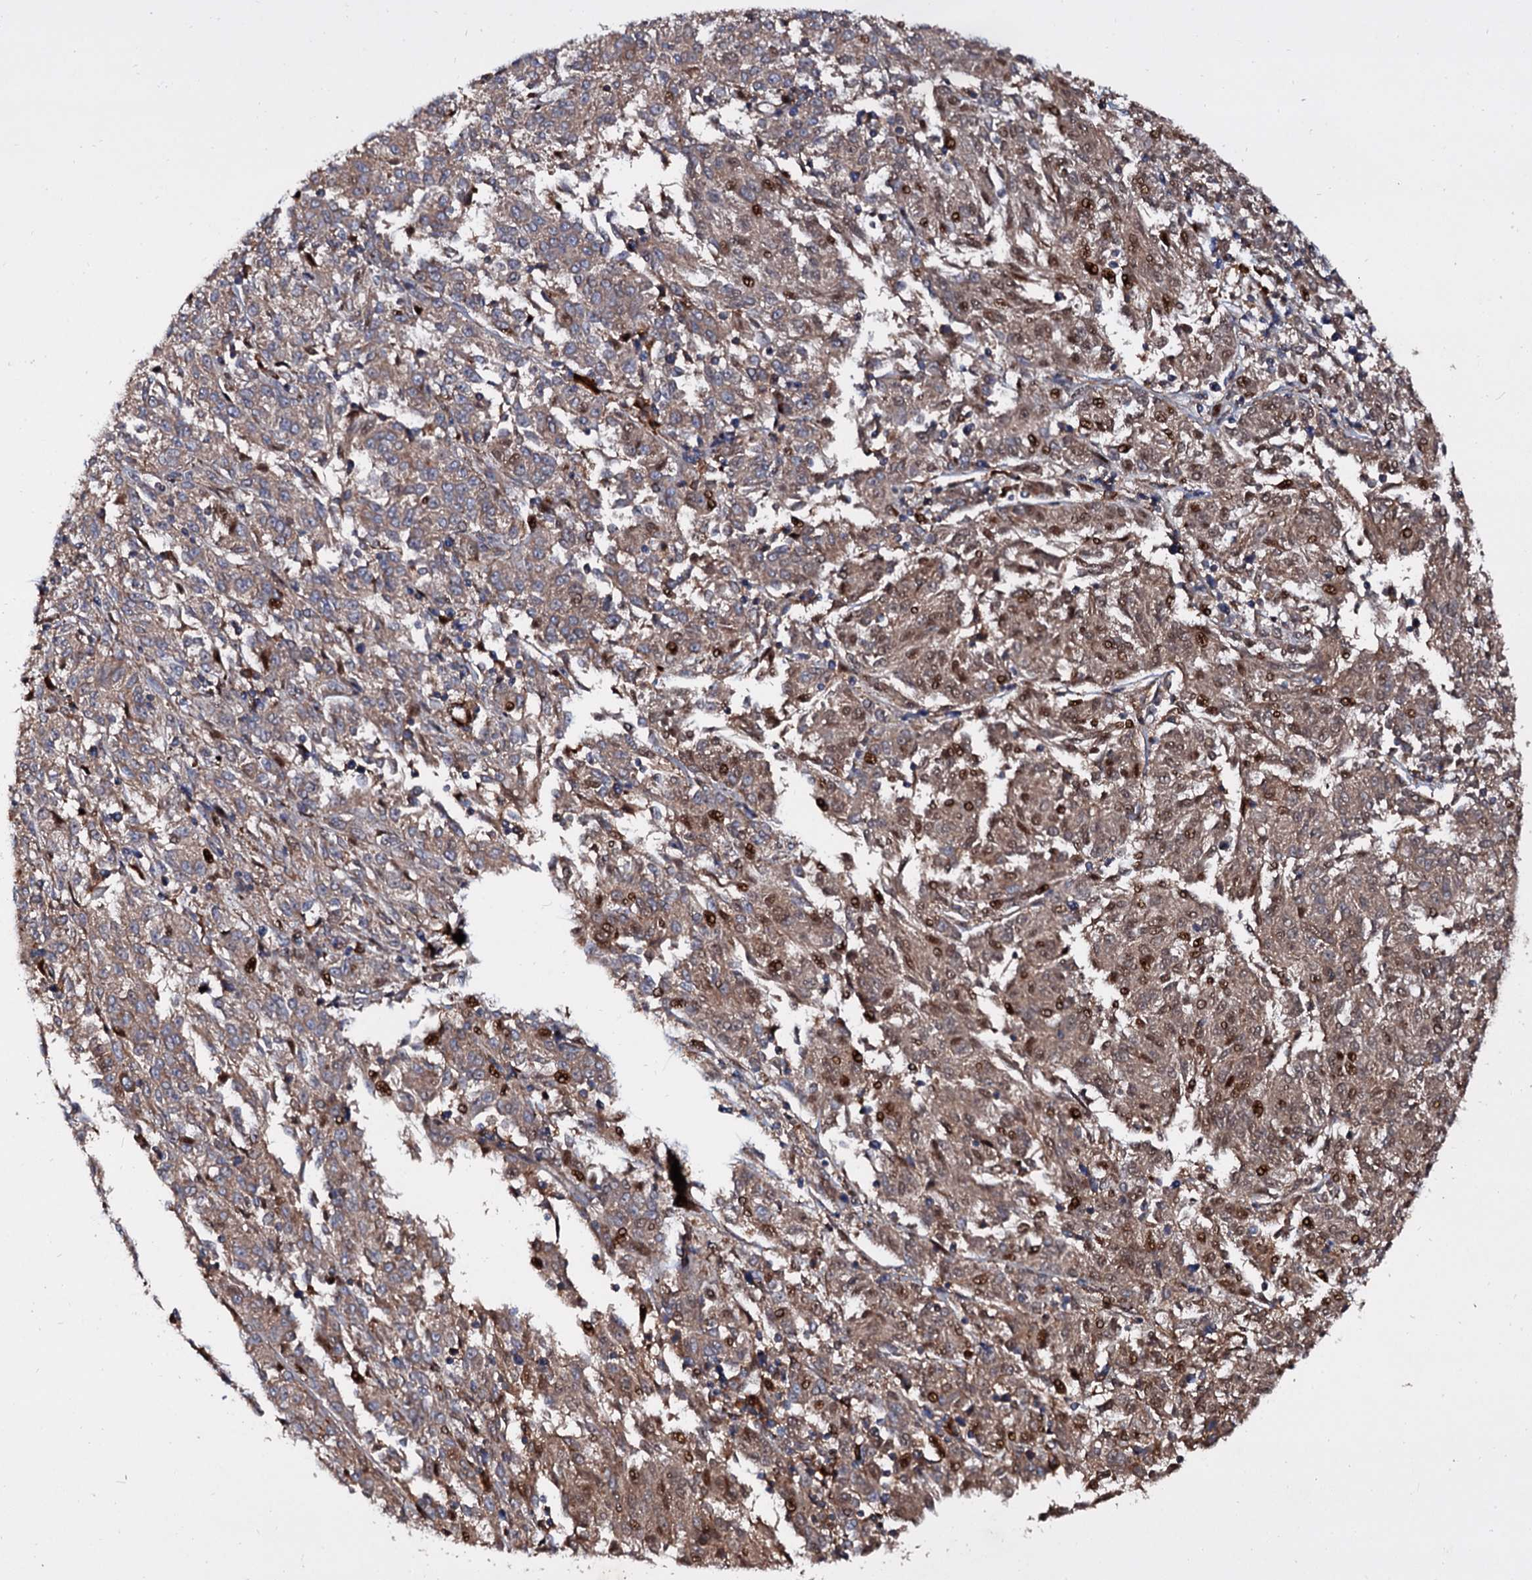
{"staining": {"intensity": "moderate", "quantity": ">75%", "location": "cytoplasmic/membranous,nuclear"}, "tissue": "melanoma", "cell_type": "Tumor cells", "image_type": "cancer", "snomed": [{"axis": "morphology", "description": "Malignant melanoma, NOS"}, {"axis": "topography", "description": "Skin"}], "caption": "Immunohistochemistry (IHC) (DAB (3,3'-diaminobenzidine)) staining of malignant melanoma demonstrates moderate cytoplasmic/membranous and nuclear protein staining in about >75% of tumor cells.", "gene": "ISM2", "patient": {"sex": "female", "age": 72}}